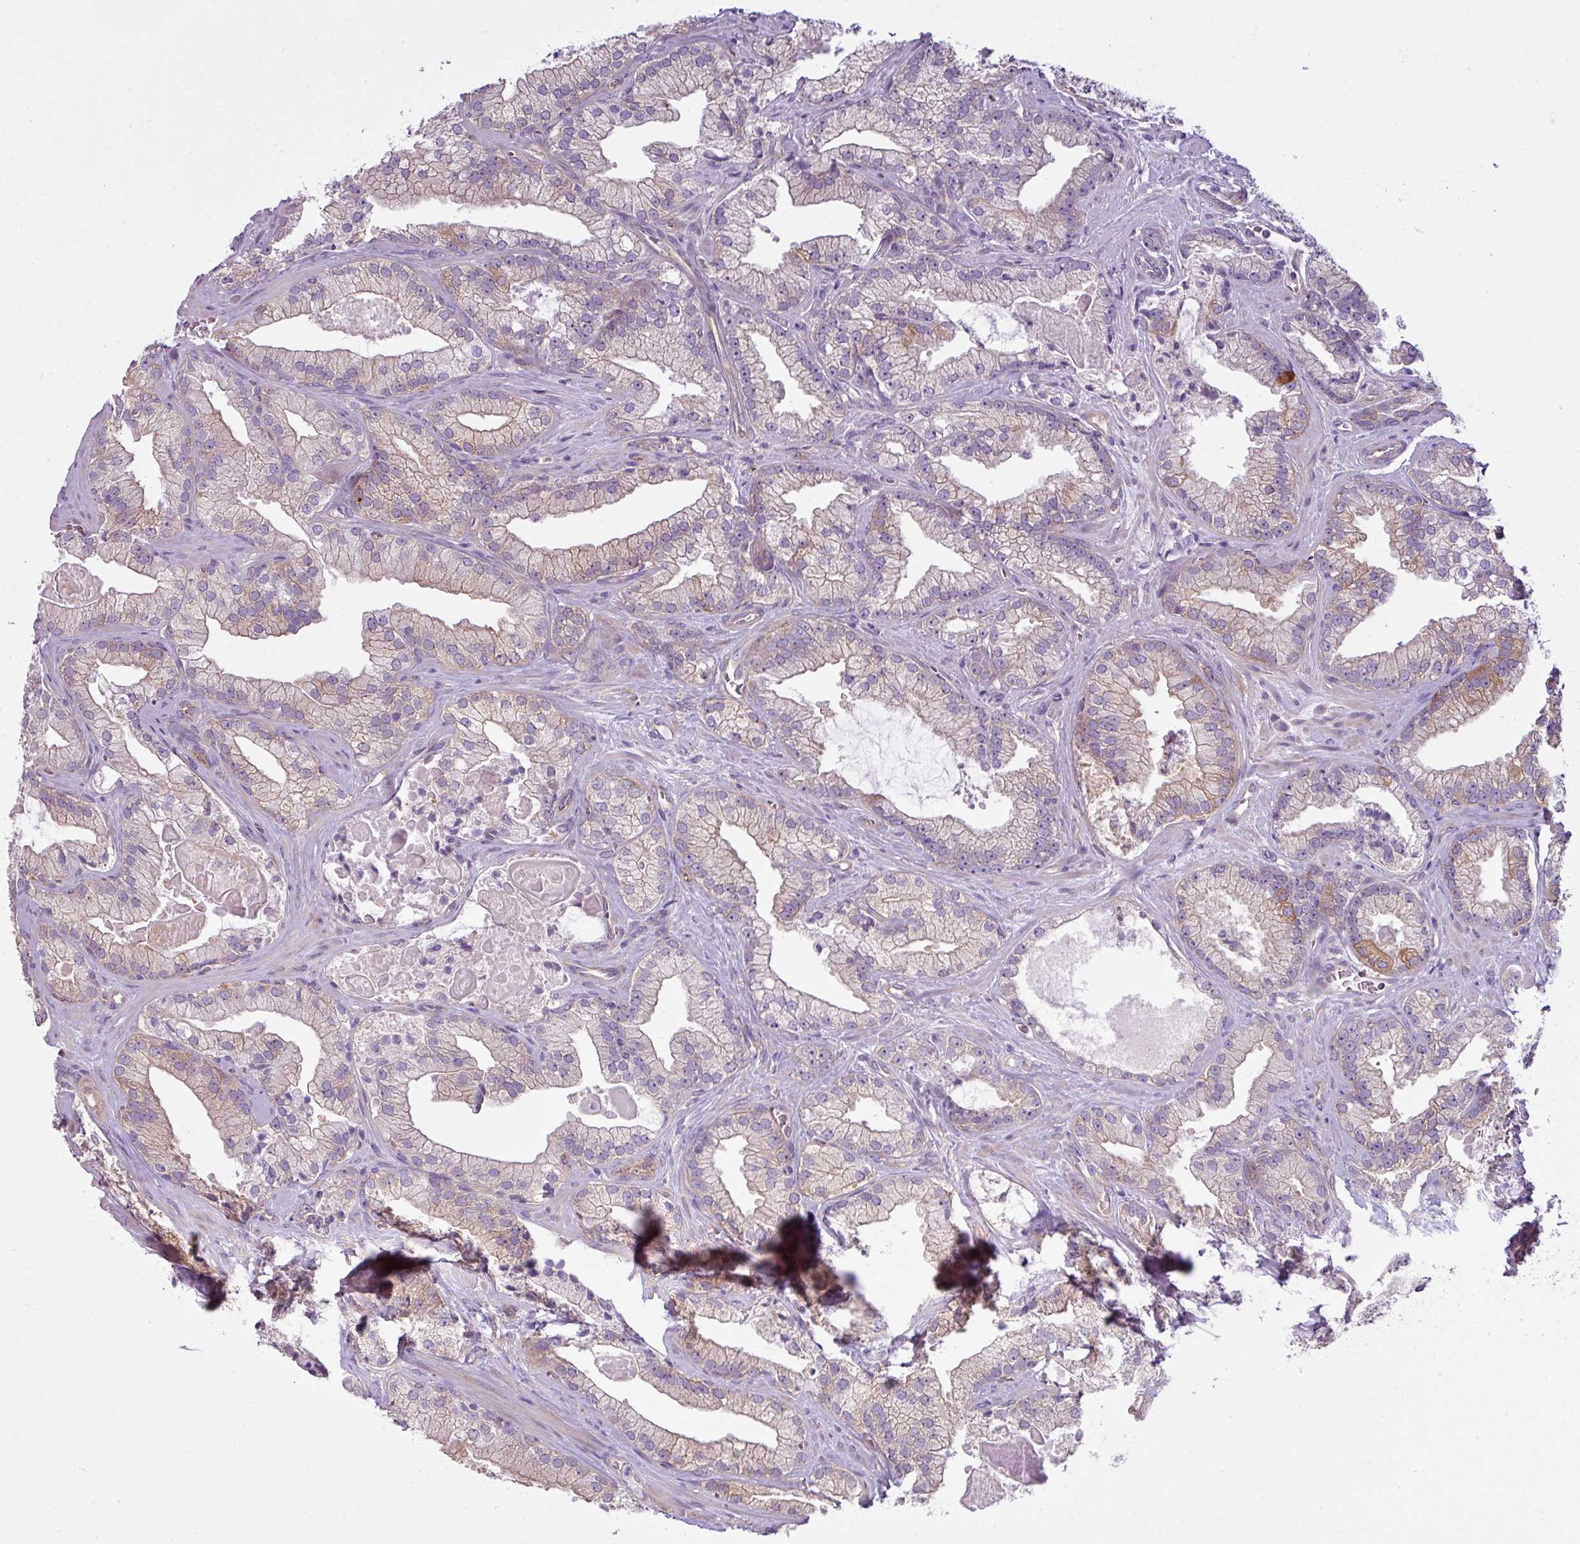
{"staining": {"intensity": "weak", "quantity": "25%-75%", "location": "cytoplasmic/membranous"}, "tissue": "prostate cancer", "cell_type": "Tumor cells", "image_type": "cancer", "snomed": [{"axis": "morphology", "description": "Adenocarcinoma, High grade"}, {"axis": "topography", "description": "Prostate"}], "caption": "High-magnification brightfield microscopy of high-grade adenocarcinoma (prostate) stained with DAB (brown) and counterstained with hematoxylin (blue). tumor cells exhibit weak cytoplasmic/membranous positivity is identified in about25%-75% of cells. The staining is performed using DAB brown chromogen to label protein expression. The nuclei are counter-stained blue using hematoxylin.", "gene": "CAMK2B", "patient": {"sex": "male", "age": 68}}